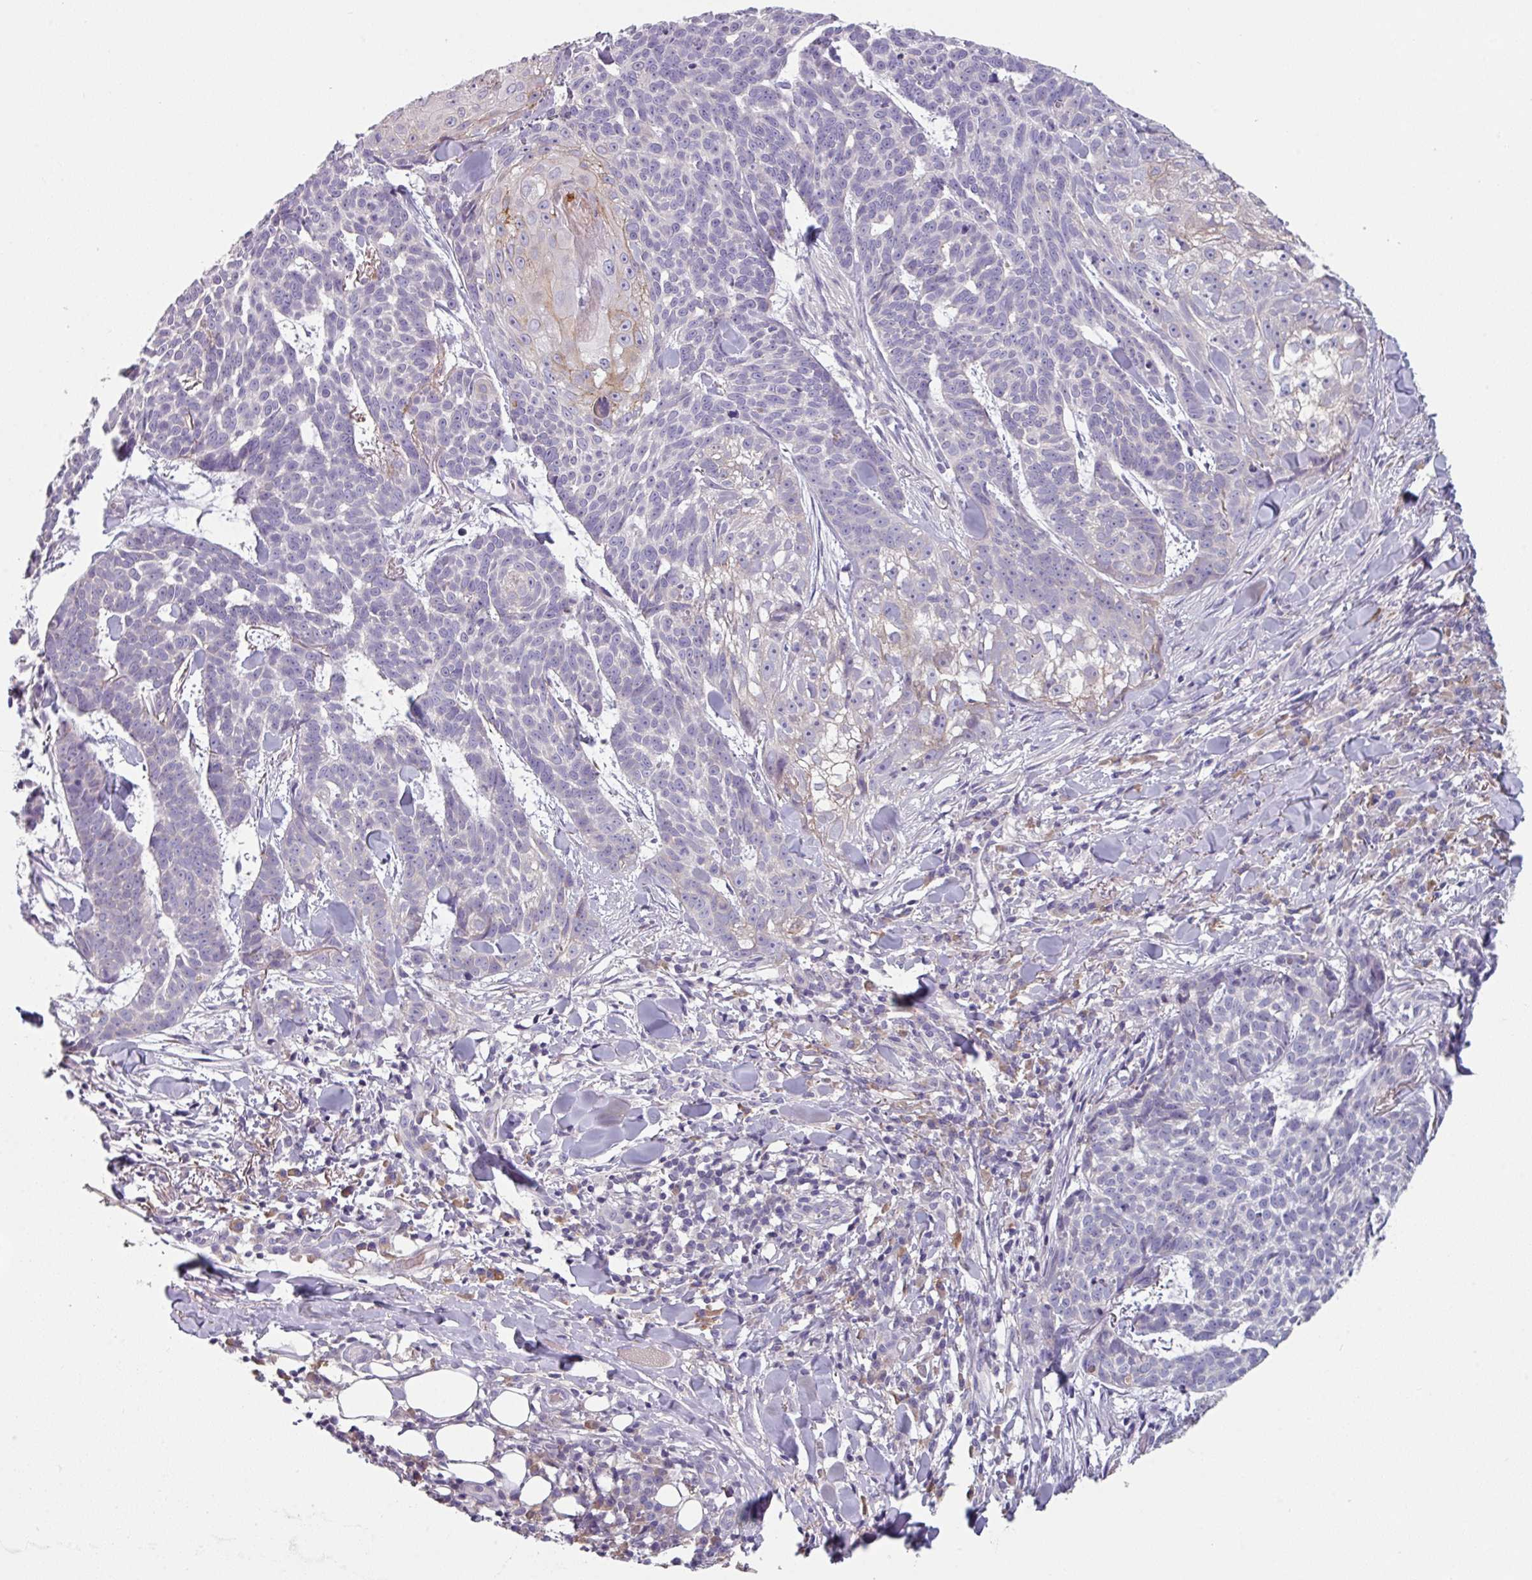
{"staining": {"intensity": "negative", "quantity": "none", "location": "none"}, "tissue": "skin cancer", "cell_type": "Tumor cells", "image_type": "cancer", "snomed": [{"axis": "morphology", "description": "Basal cell carcinoma"}, {"axis": "topography", "description": "Skin"}], "caption": "IHC histopathology image of neoplastic tissue: human skin basal cell carcinoma stained with DAB (3,3'-diaminobenzidine) reveals no significant protein staining in tumor cells.", "gene": "TMEM132A", "patient": {"sex": "female", "age": 93}}